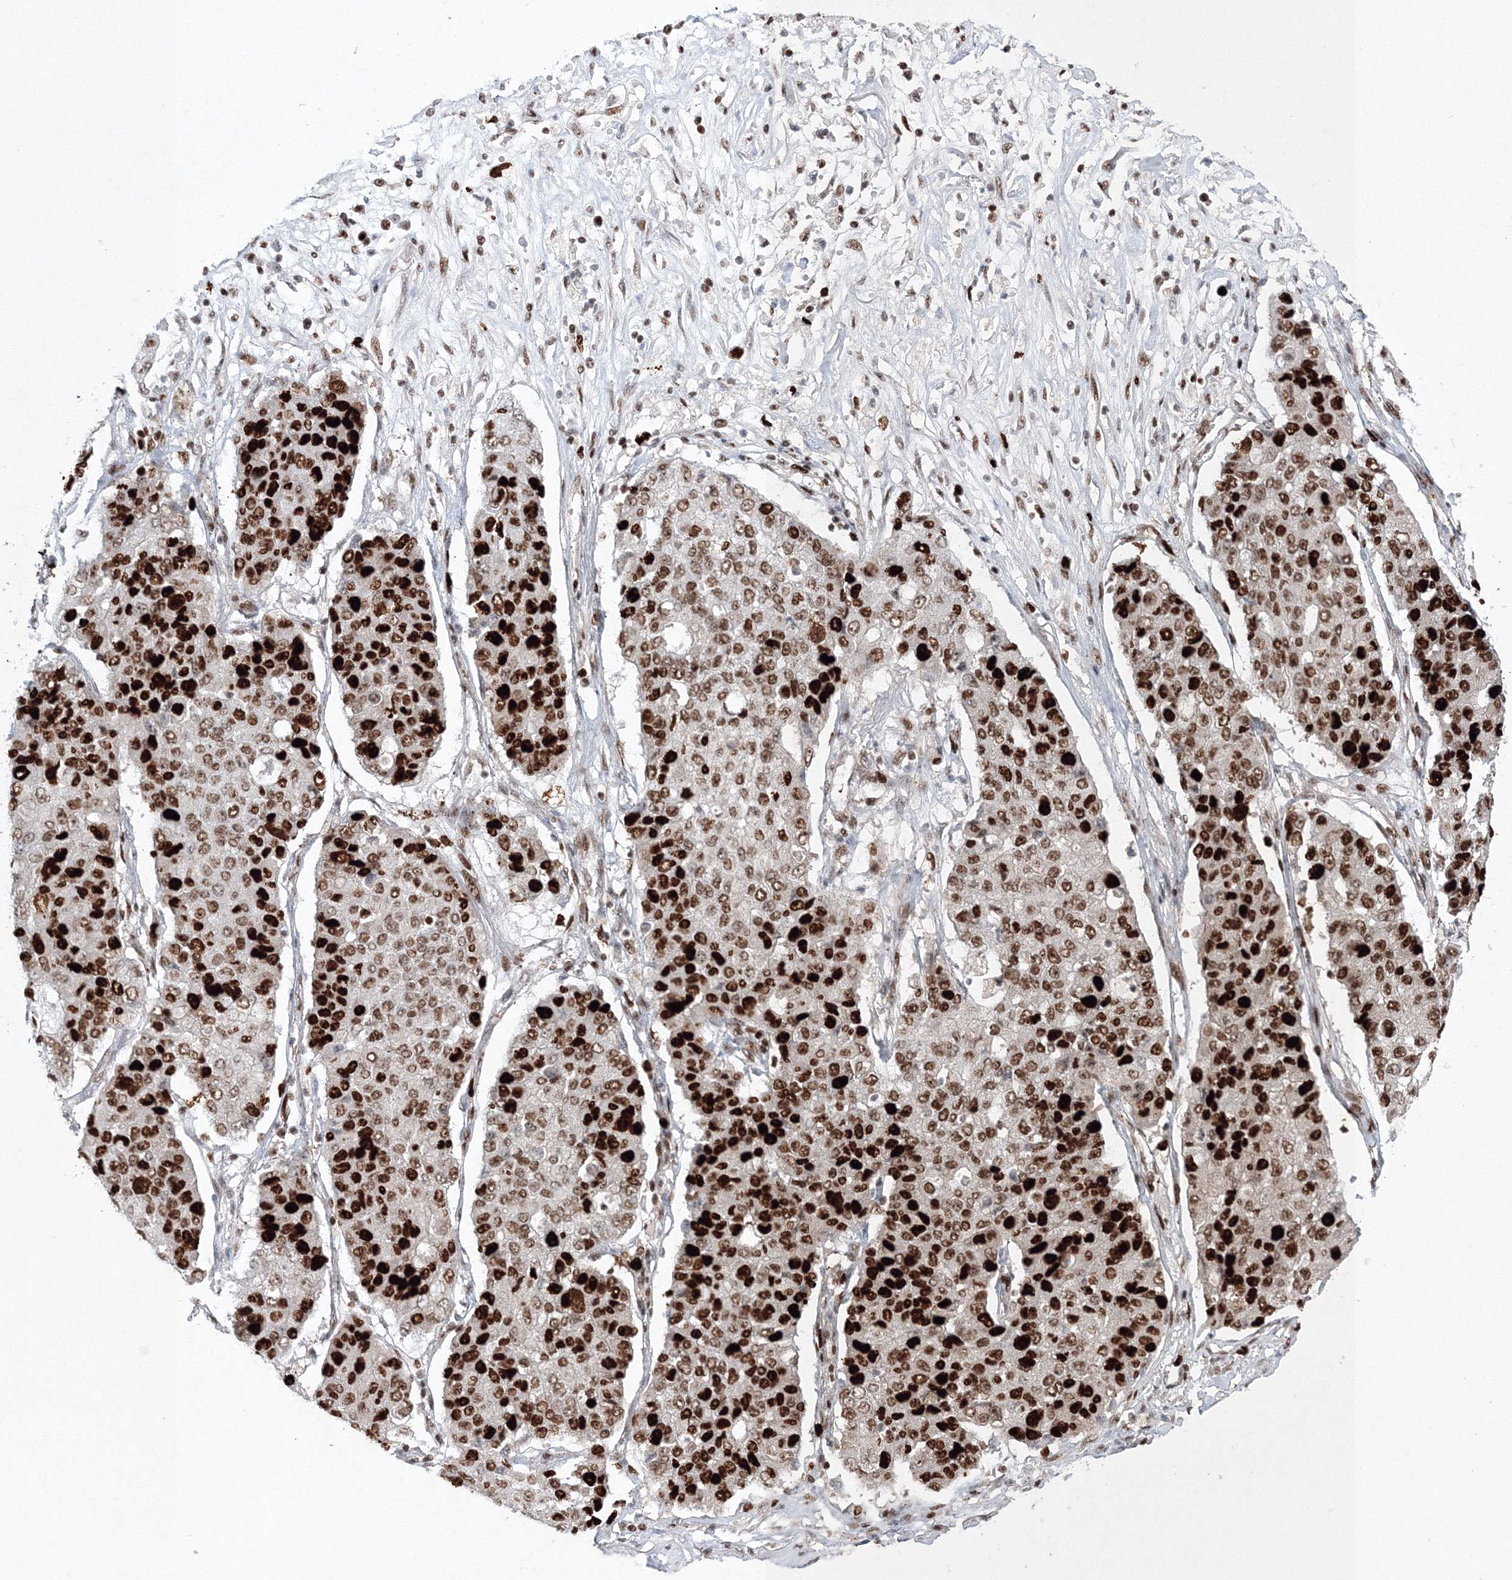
{"staining": {"intensity": "strong", "quantity": ">75%", "location": "nuclear"}, "tissue": "lung cancer", "cell_type": "Tumor cells", "image_type": "cancer", "snomed": [{"axis": "morphology", "description": "Squamous cell carcinoma, NOS"}, {"axis": "topography", "description": "Lung"}], "caption": "Tumor cells demonstrate high levels of strong nuclear staining in approximately >75% of cells in human lung cancer (squamous cell carcinoma). (DAB = brown stain, brightfield microscopy at high magnification).", "gene": "LIG1", "patient": {"sex": "male", "age": 74}}